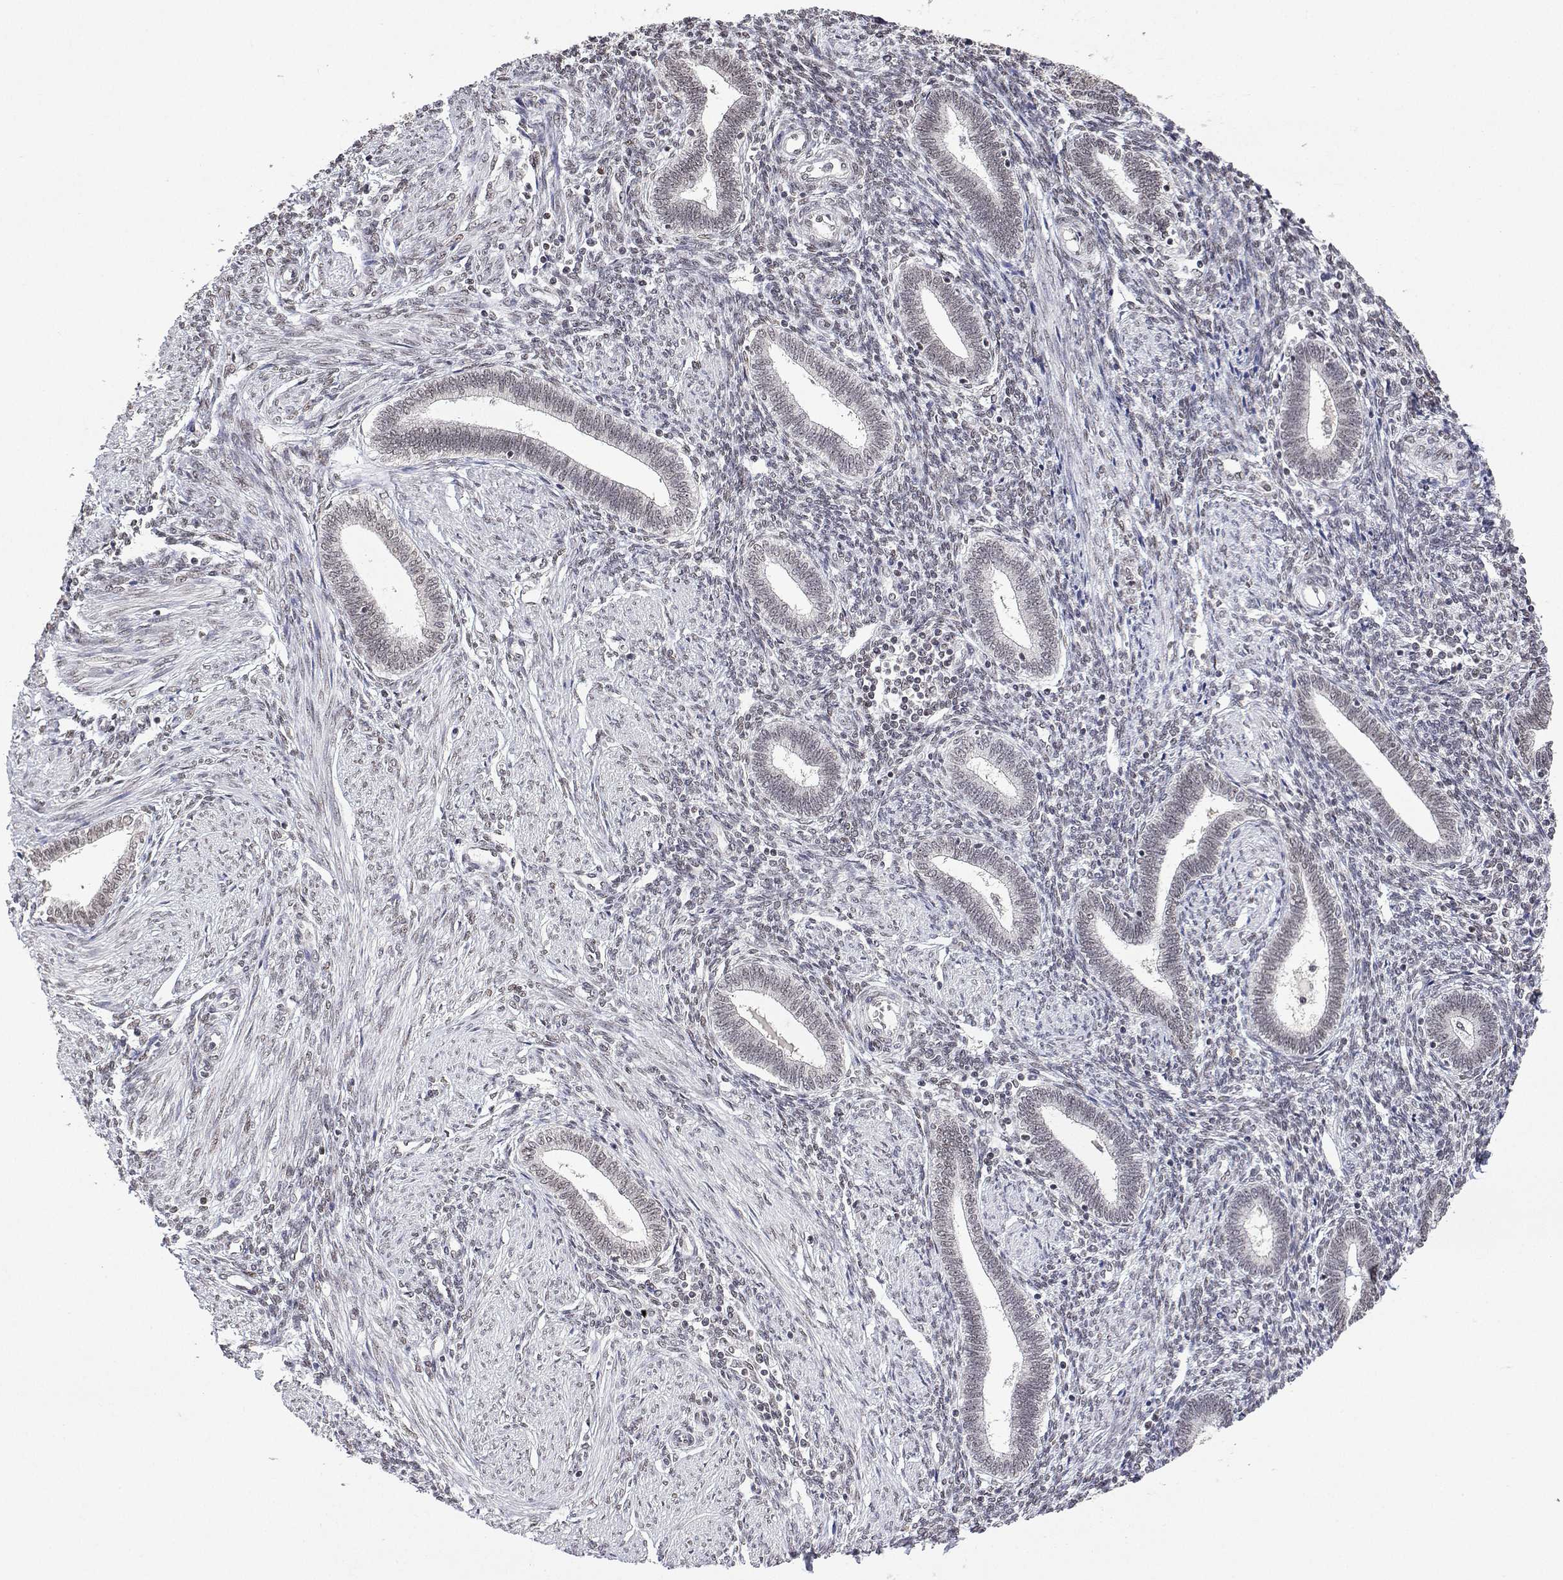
{"staining": {"intensity": "weak", "quantity": "25%-75%", "location": "nuclear"}, "tissue": "endometrium", "cell_type": "Cells in endometrial stroma", "image_type": "normal", "snomed": [{"axis": "morphology", "description": "Normal tissue, NOS"}, {"axis": "topography", "description": "Endometrium"}], "caption": "Endometrium stained with immunohistochemistry (IHC) displays weak nuclear positivity in approximately 25%-75% of cells in endometrial stroma.", "gene": "XPC", "patient": {"sex": "female", "age": 42}}